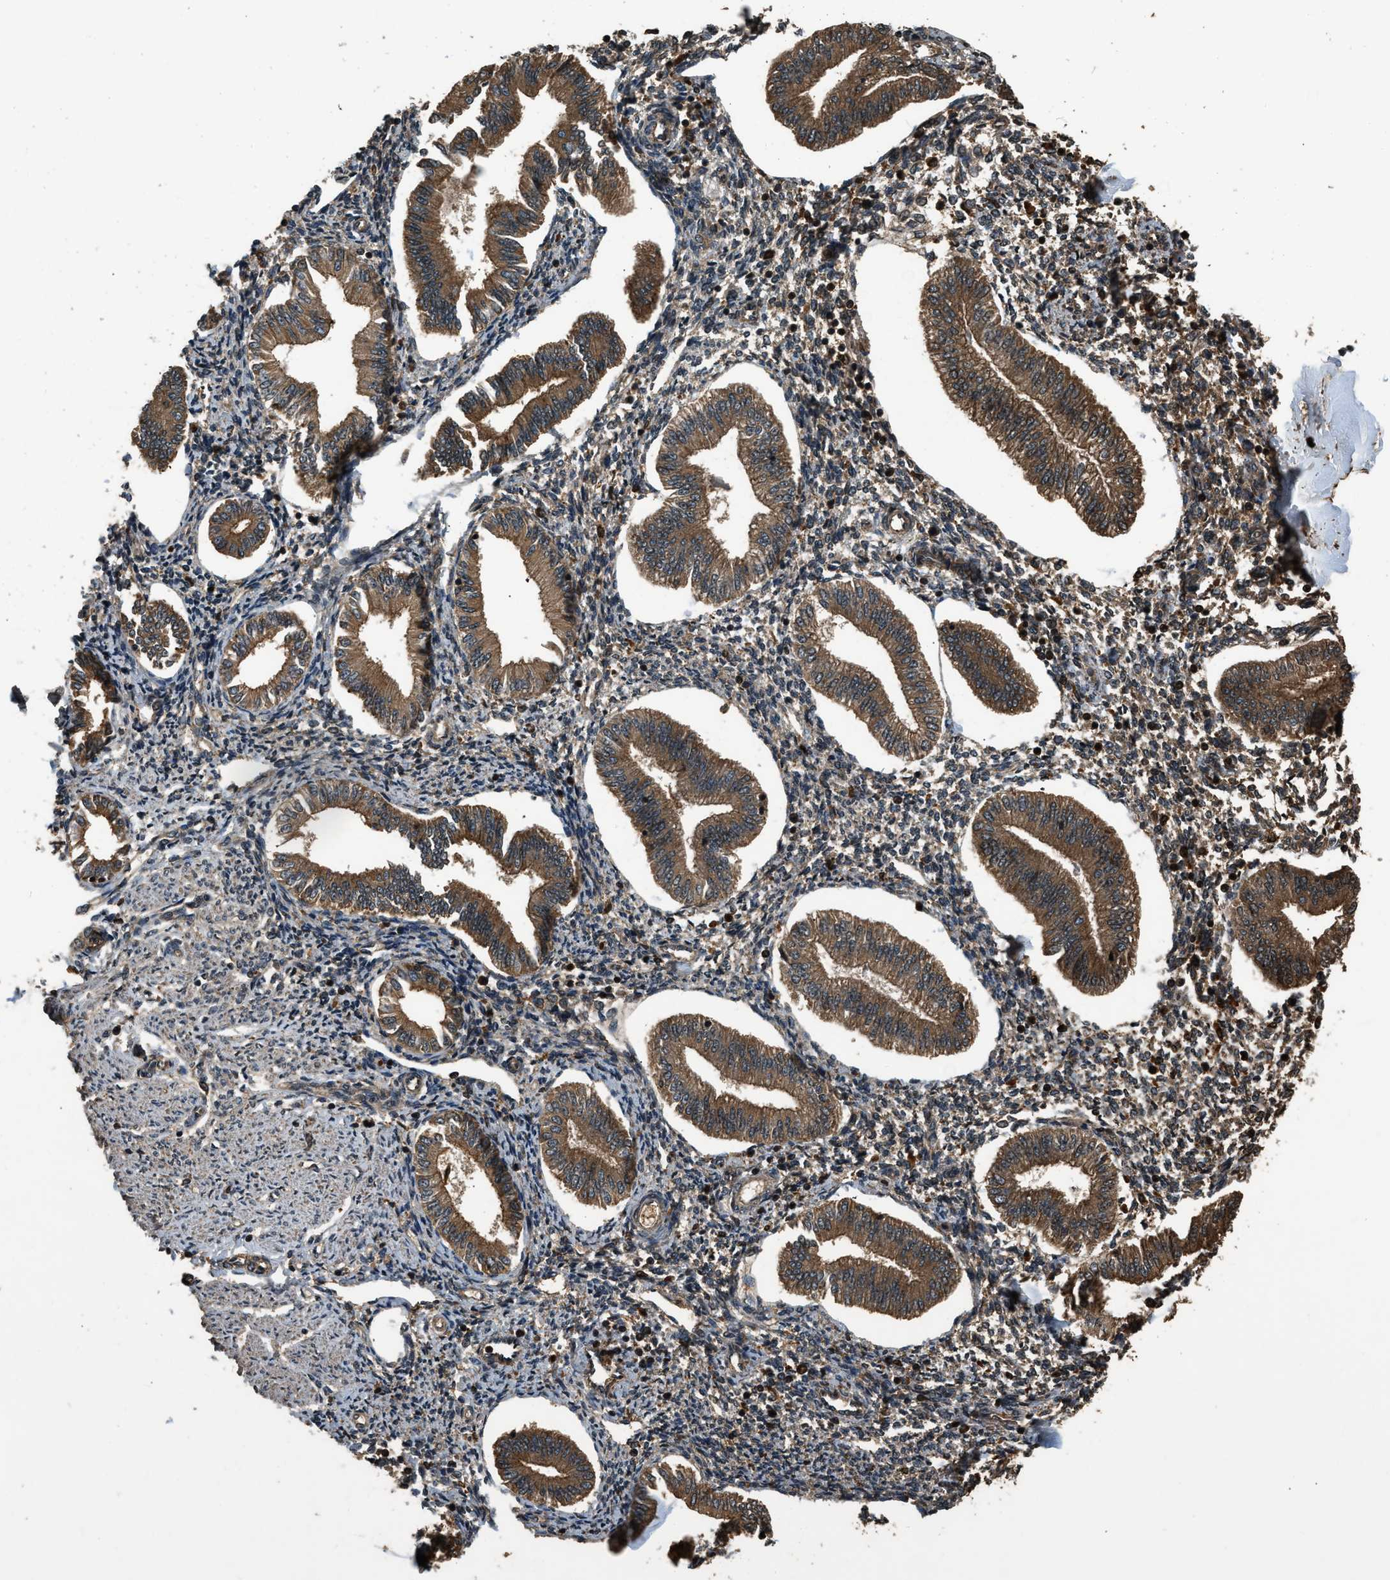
{"staining": {"intensity": "moderate", "quantity": "25%-75%", "location": "cytoplasmic/membranous"}, "tissue": "endometrium", "cell_type": "Cells in endometrial stroma", "image_type": "normal", "snomed": [{"axis": "morphology", "description": "Normal tissue, NOS"}, {"axis": "topography", "description": "Endometrium"}], "caption": "Immunohistochemical staining of benign human endometrium exhibits medium levels of moderate cytoplasmic/membranous expression in approximately 25%-75% of cells in endometrial stroma. The protein is stained brown, and the nuclei are stained in blue (DAB (3,3'-diaminobenzidine) IHC with brightfield microscopy, high magnification).", "gene": "RAP2A", "patient": {"sex": "female", "age": 50}}